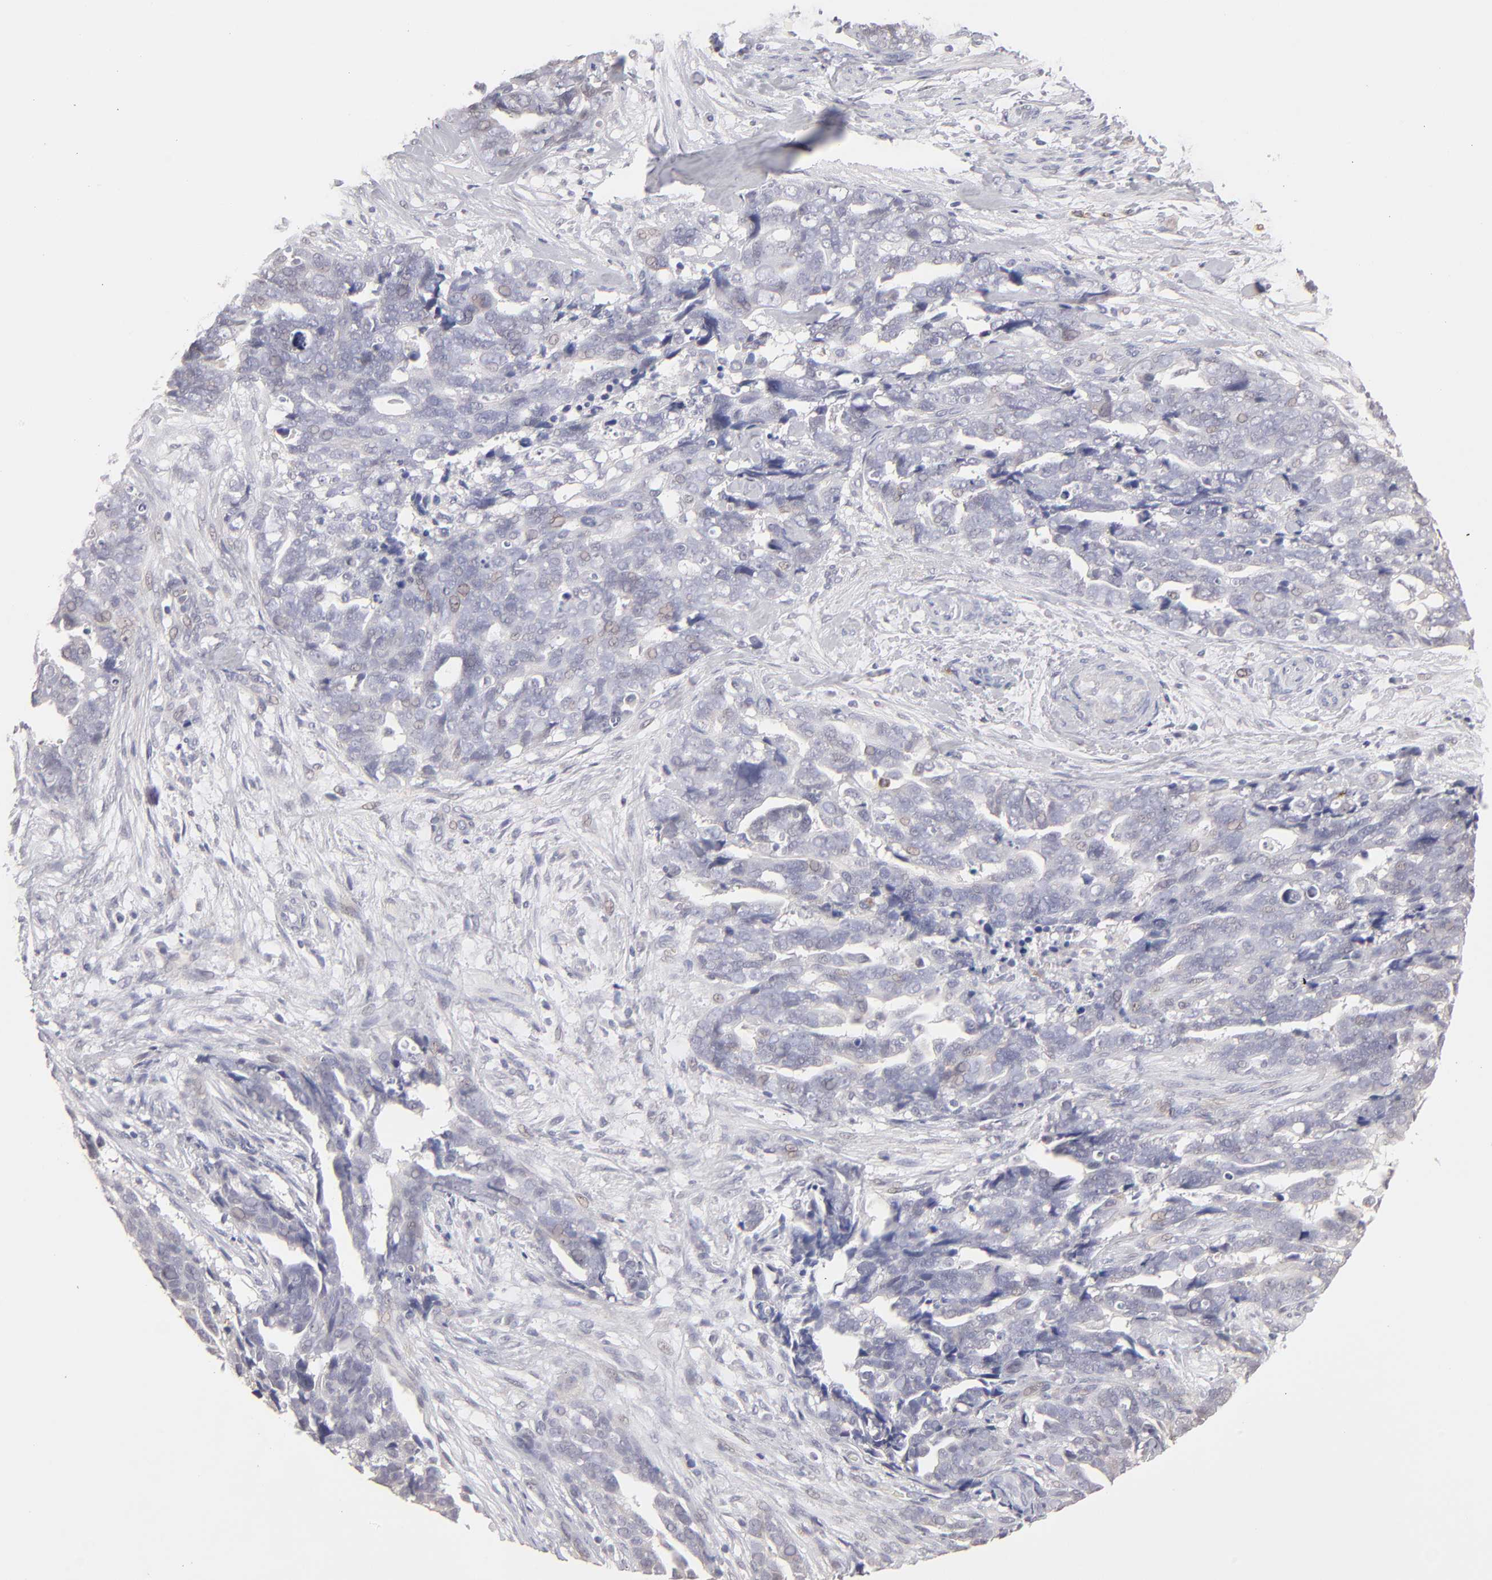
{"staining": {"intensity": "weak", "quantity": "<25%", "location": "nuclear"}, "tissue": "ovarian cancer", "cell_type": "Tumor cells", "image_type": "cancer", "snomed": [{"axis": "morphology", "description": "Normal tissue, NOS"}, {"axis": "morphology", "description": "Cystadenocarcinoma, serous, NOS"}, {"axis": "topography", "description": "Fallopian tube"}, {"axis": "topography", "description": "Ovary"}], "caption": "Photomicrograph shows no significant protein positivity in tumor cells of ovarian cancer. (DAB immunohistochemistry, high magnification).", "gene": "MGAM", "patient": {"sex": "female", "age": 56}}